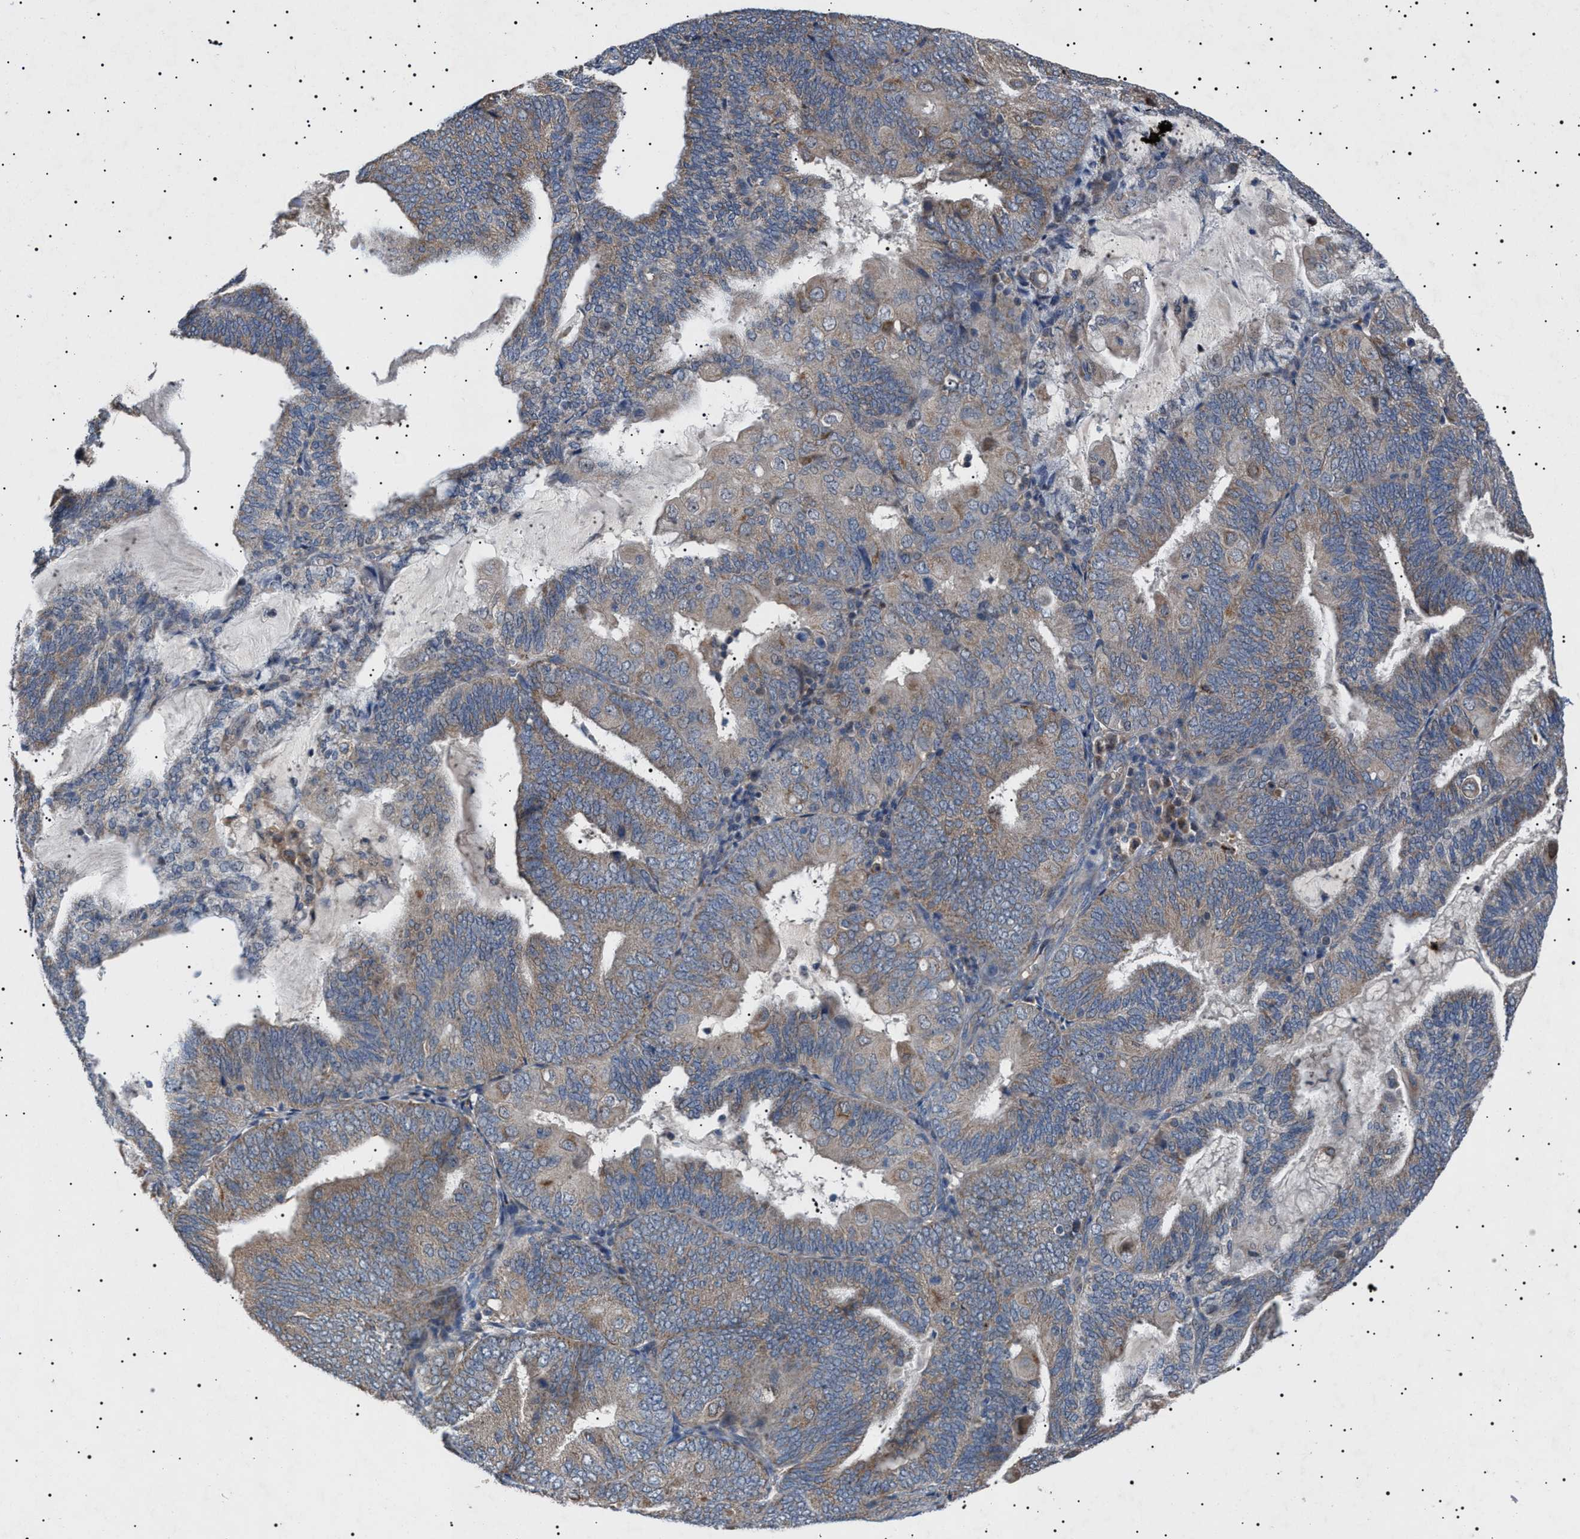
{"staining": {"intensity": "weak", "quantity": "25%-75%", "location": "cytoplasmic/membranous"}, "tissue": "endometrial cancer", "cell_type": "Tumor cells", "image_type": "cancer", "snomed": [{"axis": "morphology", "description": "Adenocarcinoma, NOS"}, {"axis": "topography", "description": "Endometrium"}], "caption": "Tumor cells demonstrate low levels of weak cytoplasmic/membranous expression in about 25%-75% of cells in endometrial cancer (adenocarcinoma). (brown staining indicates protein expression, while blue staining denotes nuclei).", "gene": "PTRH1", "patient": {"sex": "female", "age": 81}}